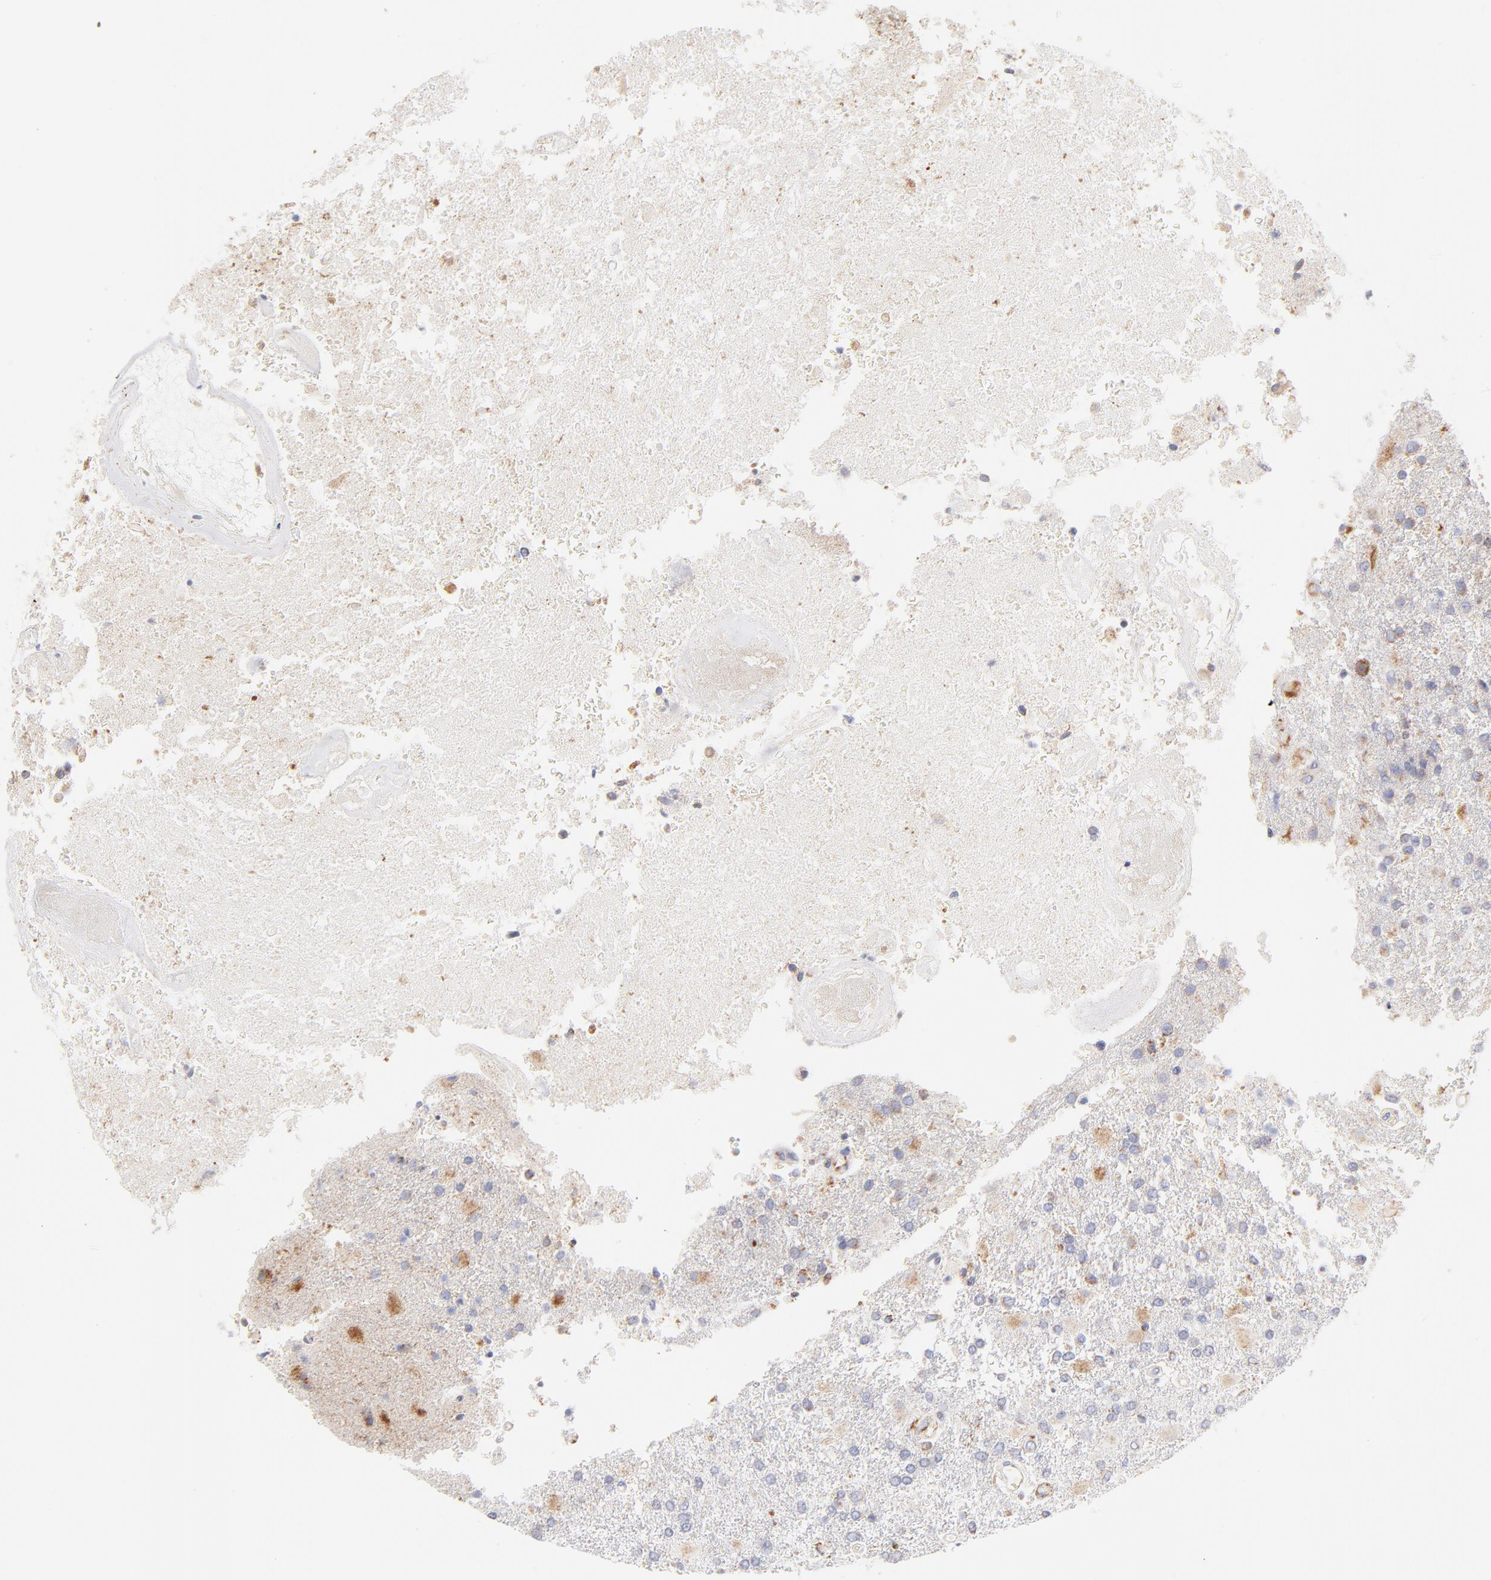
{"staining": {"intensity": "moderate", "quantity": "<25%", "location": "cytoplasmic/membranous"}, "tissue": "glioma", "cell_type": "Tumor cells", "image_type": "cancer", "snomed": [{"axis": "morphology", "description": "Glioma, malignant, High grade"}, {"axis": "topography", "description": "Cerebral cortex"}], "caption": "Protein expression analysis of human malignant glioma (high-grade) reveals moderate cytoplasmic/membranous expression in approximately <25% of tumor cells.", "gene": "TIMM8A", "patient": {"sex": "male", "age": 79}}